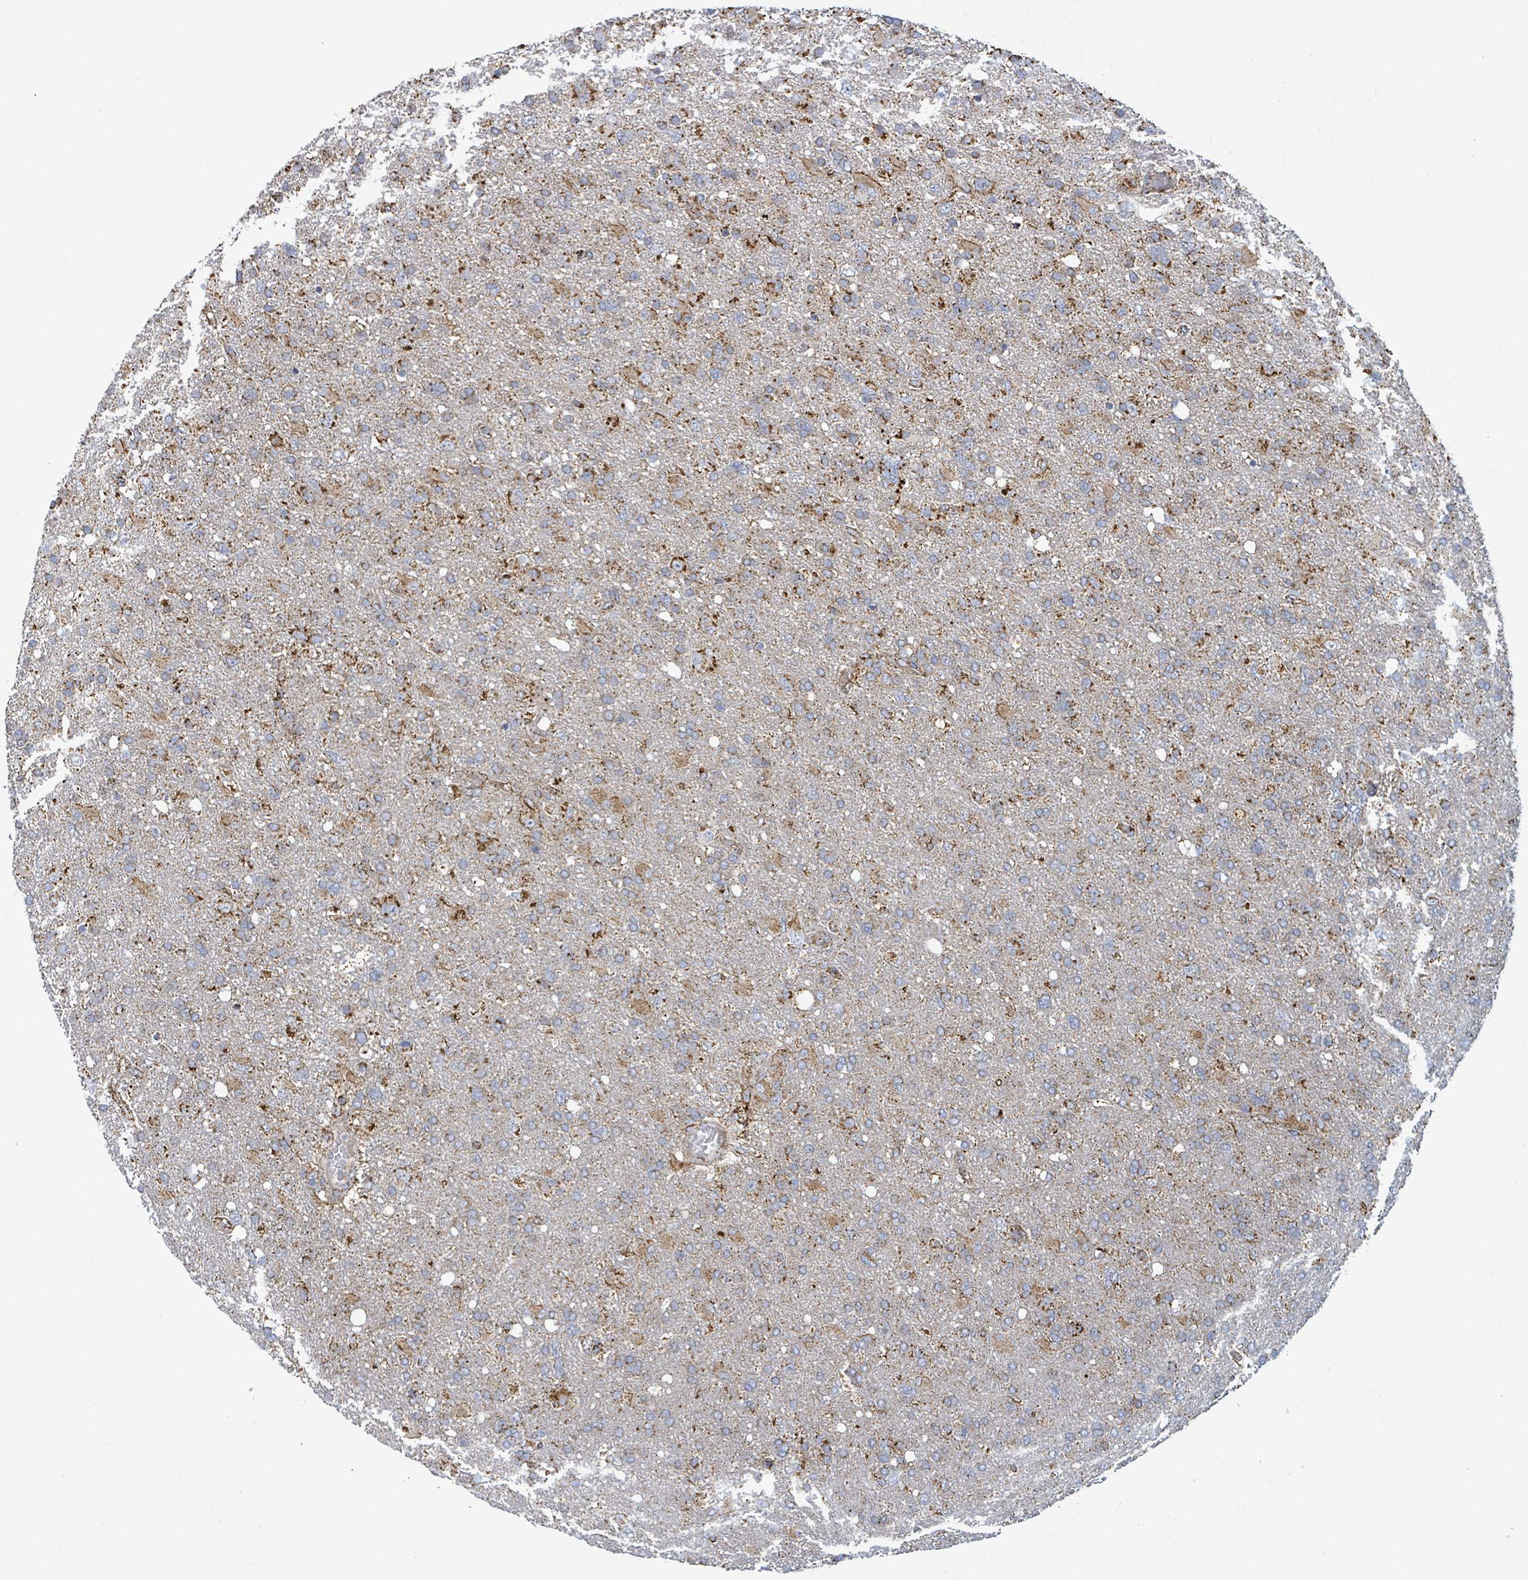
{"staining": {"intensity": "moderate", "quantity": "<25%", "location": "cytoplasmic/membranous"}, "tissue": "glioma", "cell_type": "Tumor cells", "image_type": "cancer", "snomed": [{"axis": "morphology", "description": "Glioma, malignant, High grade"}, {"axis": "topography", "description": "Brain"}], "caption": "Immunohistochemistry image of neoplastic tissue: human glioma stained using IHC reveals low levels of moderate protein expression localized specifically in the cytoplasmic/membranous of tumor cells, appearing as a cytoplasmic/membranous brown color.", "gene": "SUCLG2", "patient": {"sex": "male", "age": 61}}